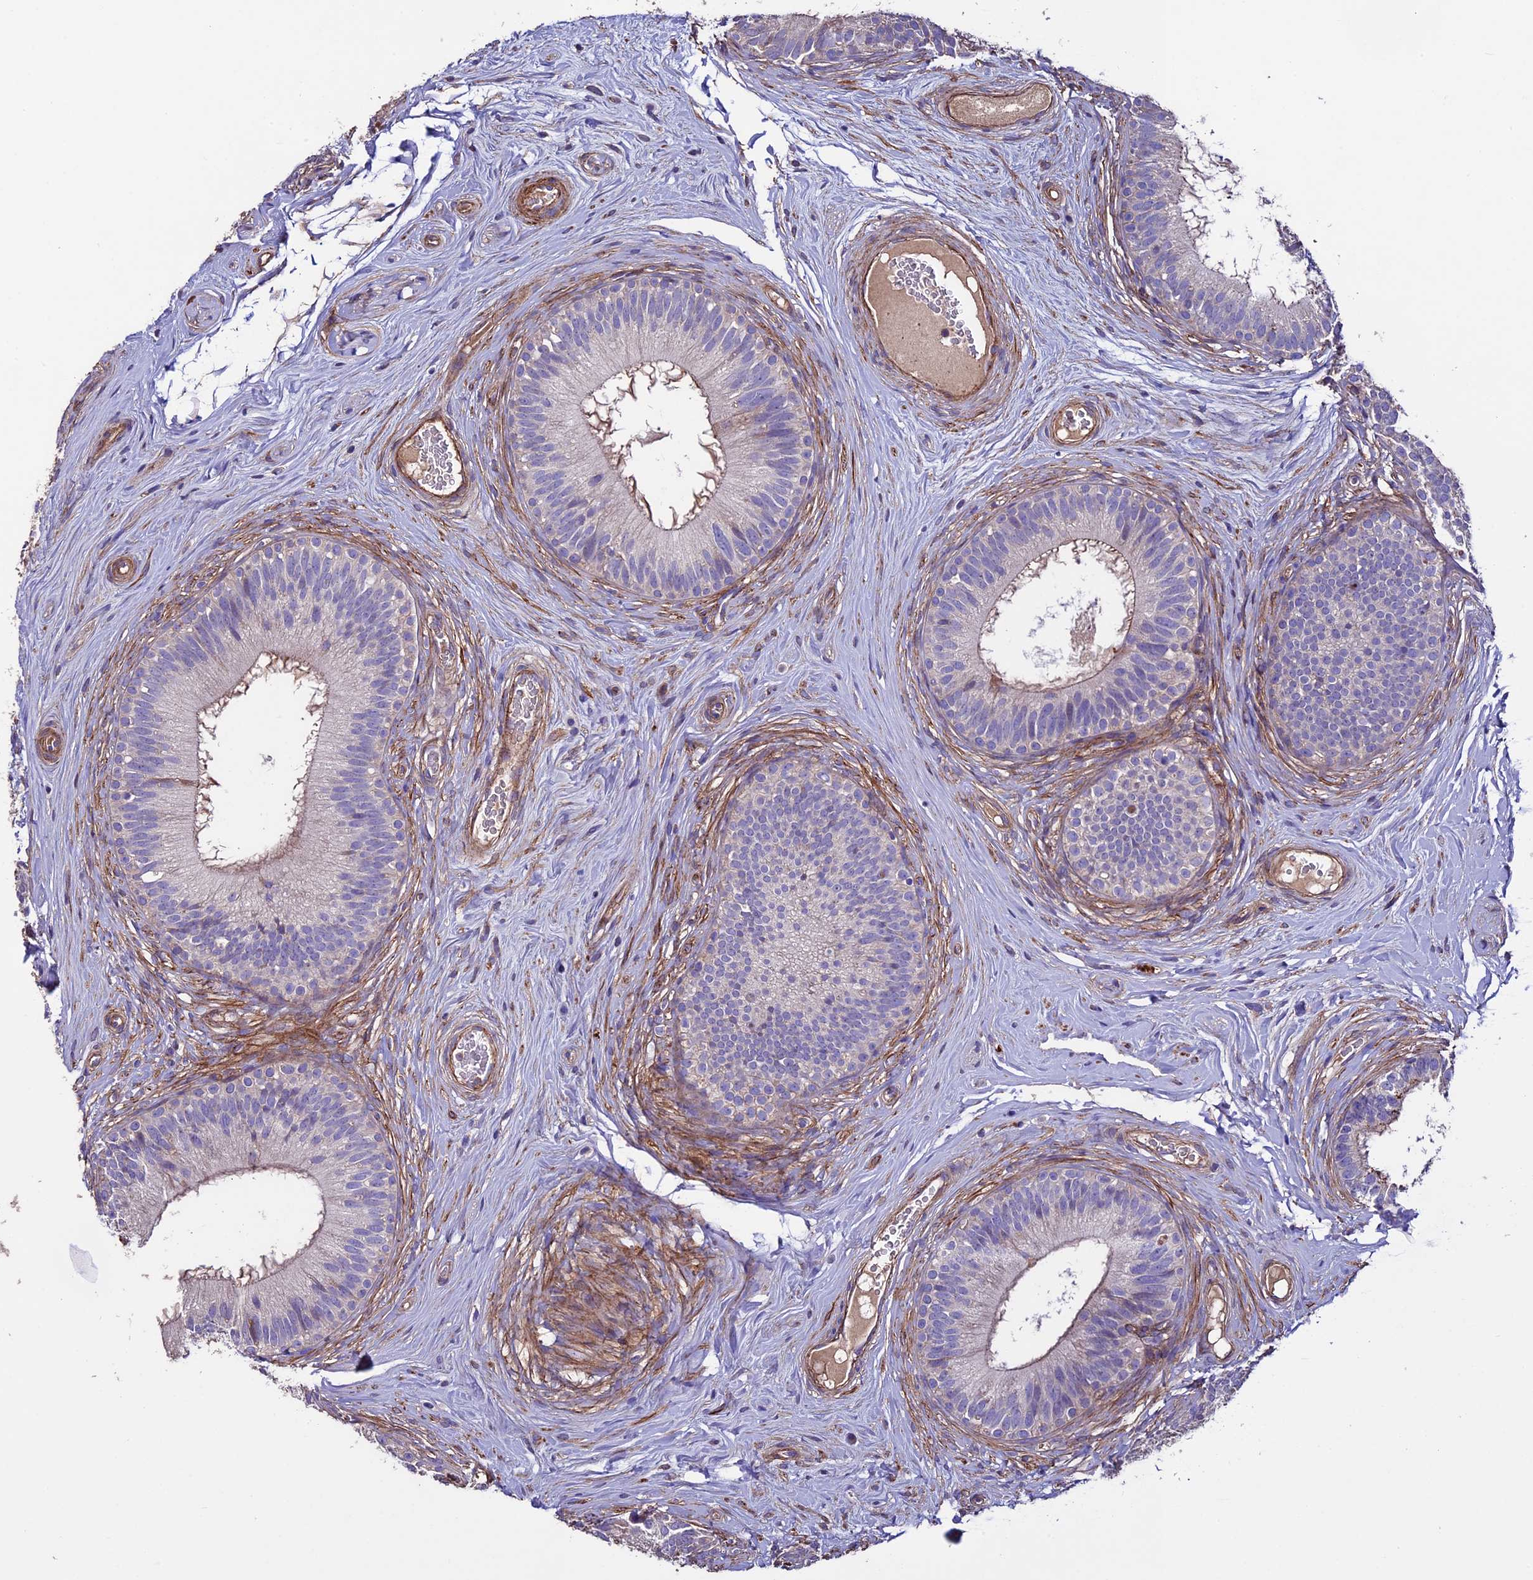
{"staining": {"intensity": "weak", "quantity": "<25%", "location": "cytoplasmic/membranous"}, "tissue": "epididymis", "cell_type": "Glandular cells", "image_type": "normal", "snomed": [{"axis": "morphology", "description": "Normal tissue, NOS"}, {"axis": "topography", "description": "Epididymis"}], "caption": "Immunohistochemistry image of benign epididymis: human epididymis stained with DAB reveals no significant protein staining in glandular cells.", "gene": "EVA1B", "patient": {"sex": "male", "age": 33}}